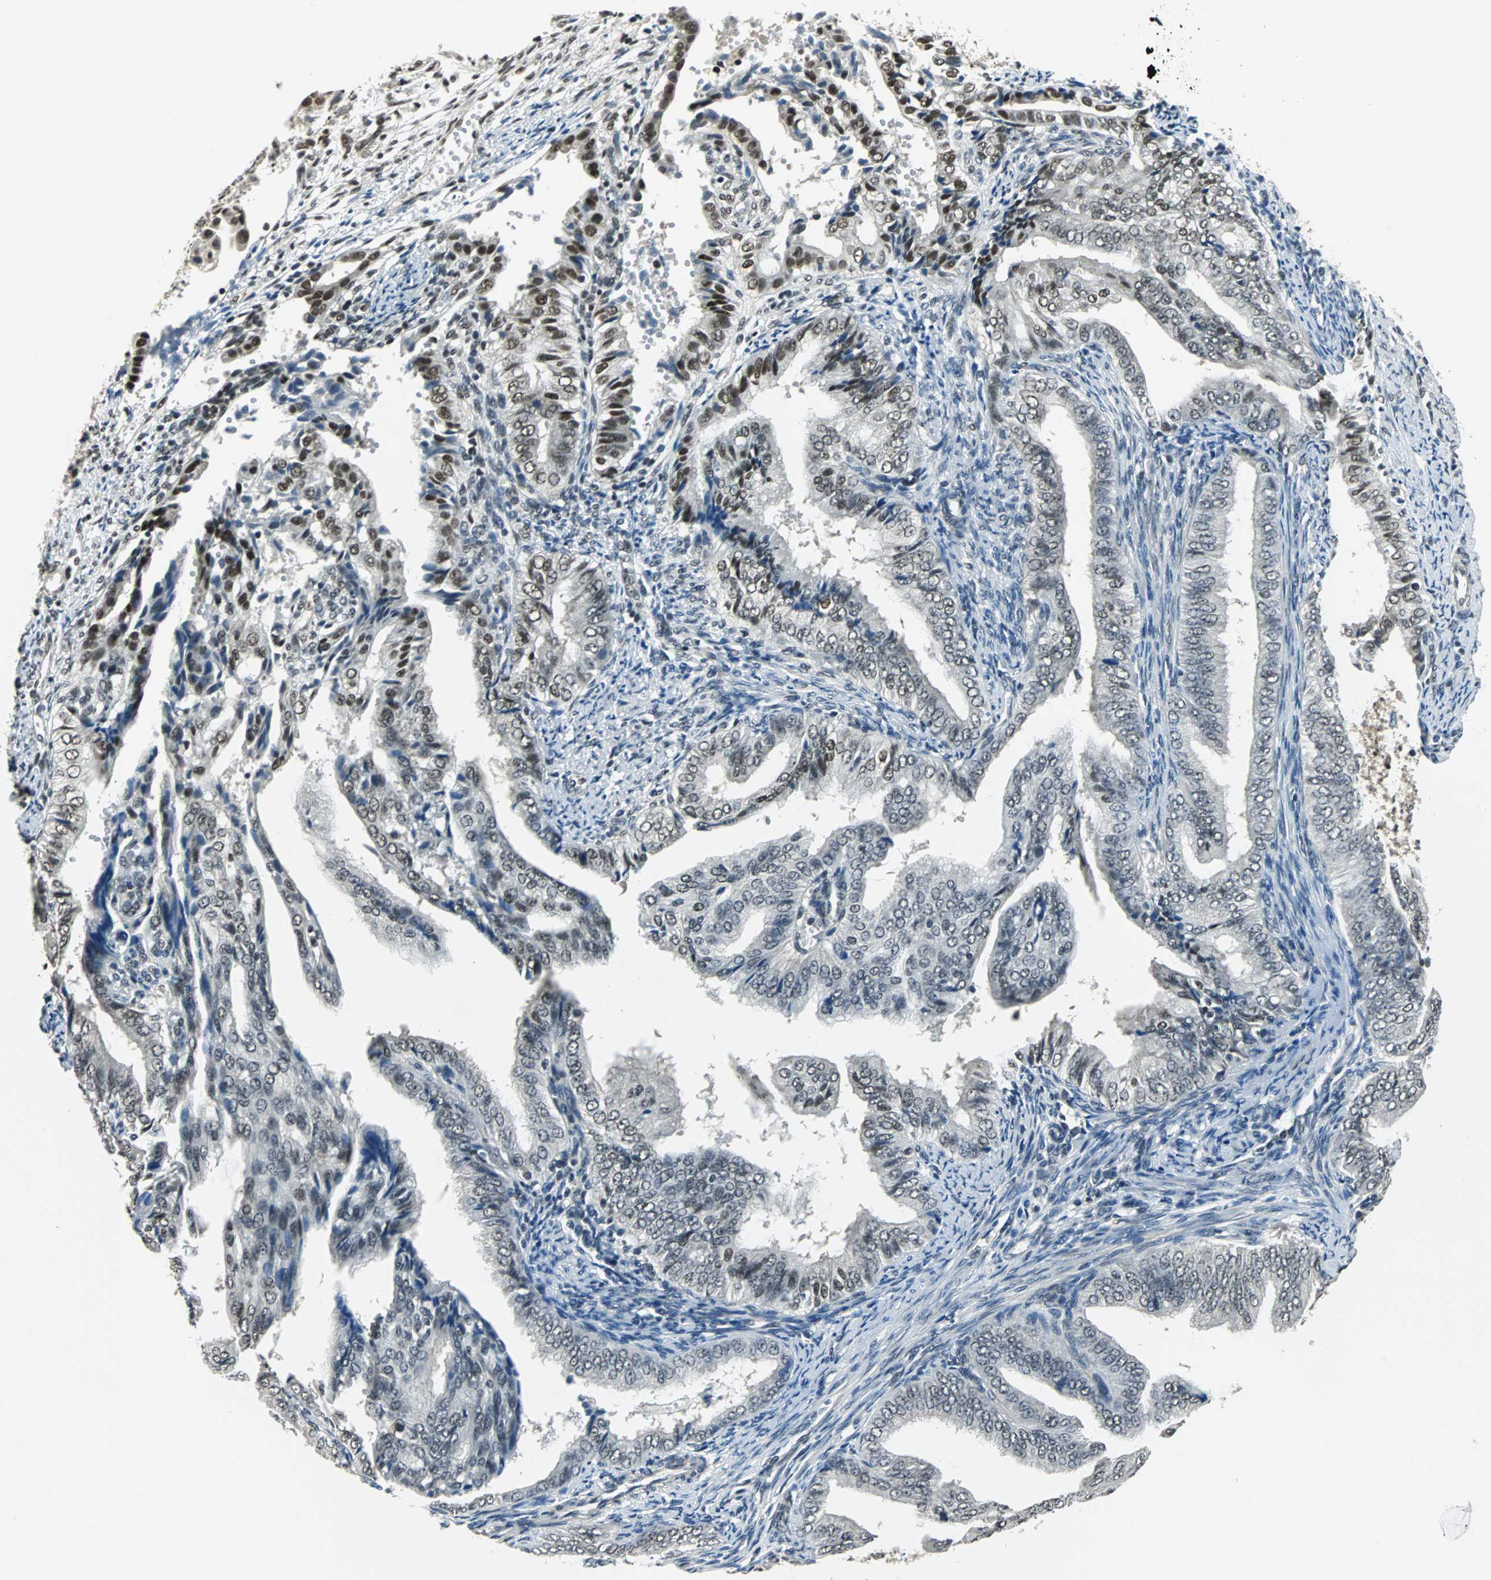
{"staining": {"intensity": "strong", "quantity": "<25%", "location": "nuclear"}, "tissue": "endometrial cancer", "cell_type": "Tumor cells", "image_type": "cancer", "snomed": [{"axis": "morphology", "description": "Adenocarcinoma, NOS"}, {"axis": "topography", "description": "Endometrium"}], "caption": "A brown stain highlights strong nuclear staining of a protein in endometrial adenocarcinoma tumor cells. The protein is stained brown, and the nuclei are stained in blue (DAB IHC with brightfield microscopy, high magnification).", "gene": "RBM14", "patient": {"sex": "female", "age": 58}}